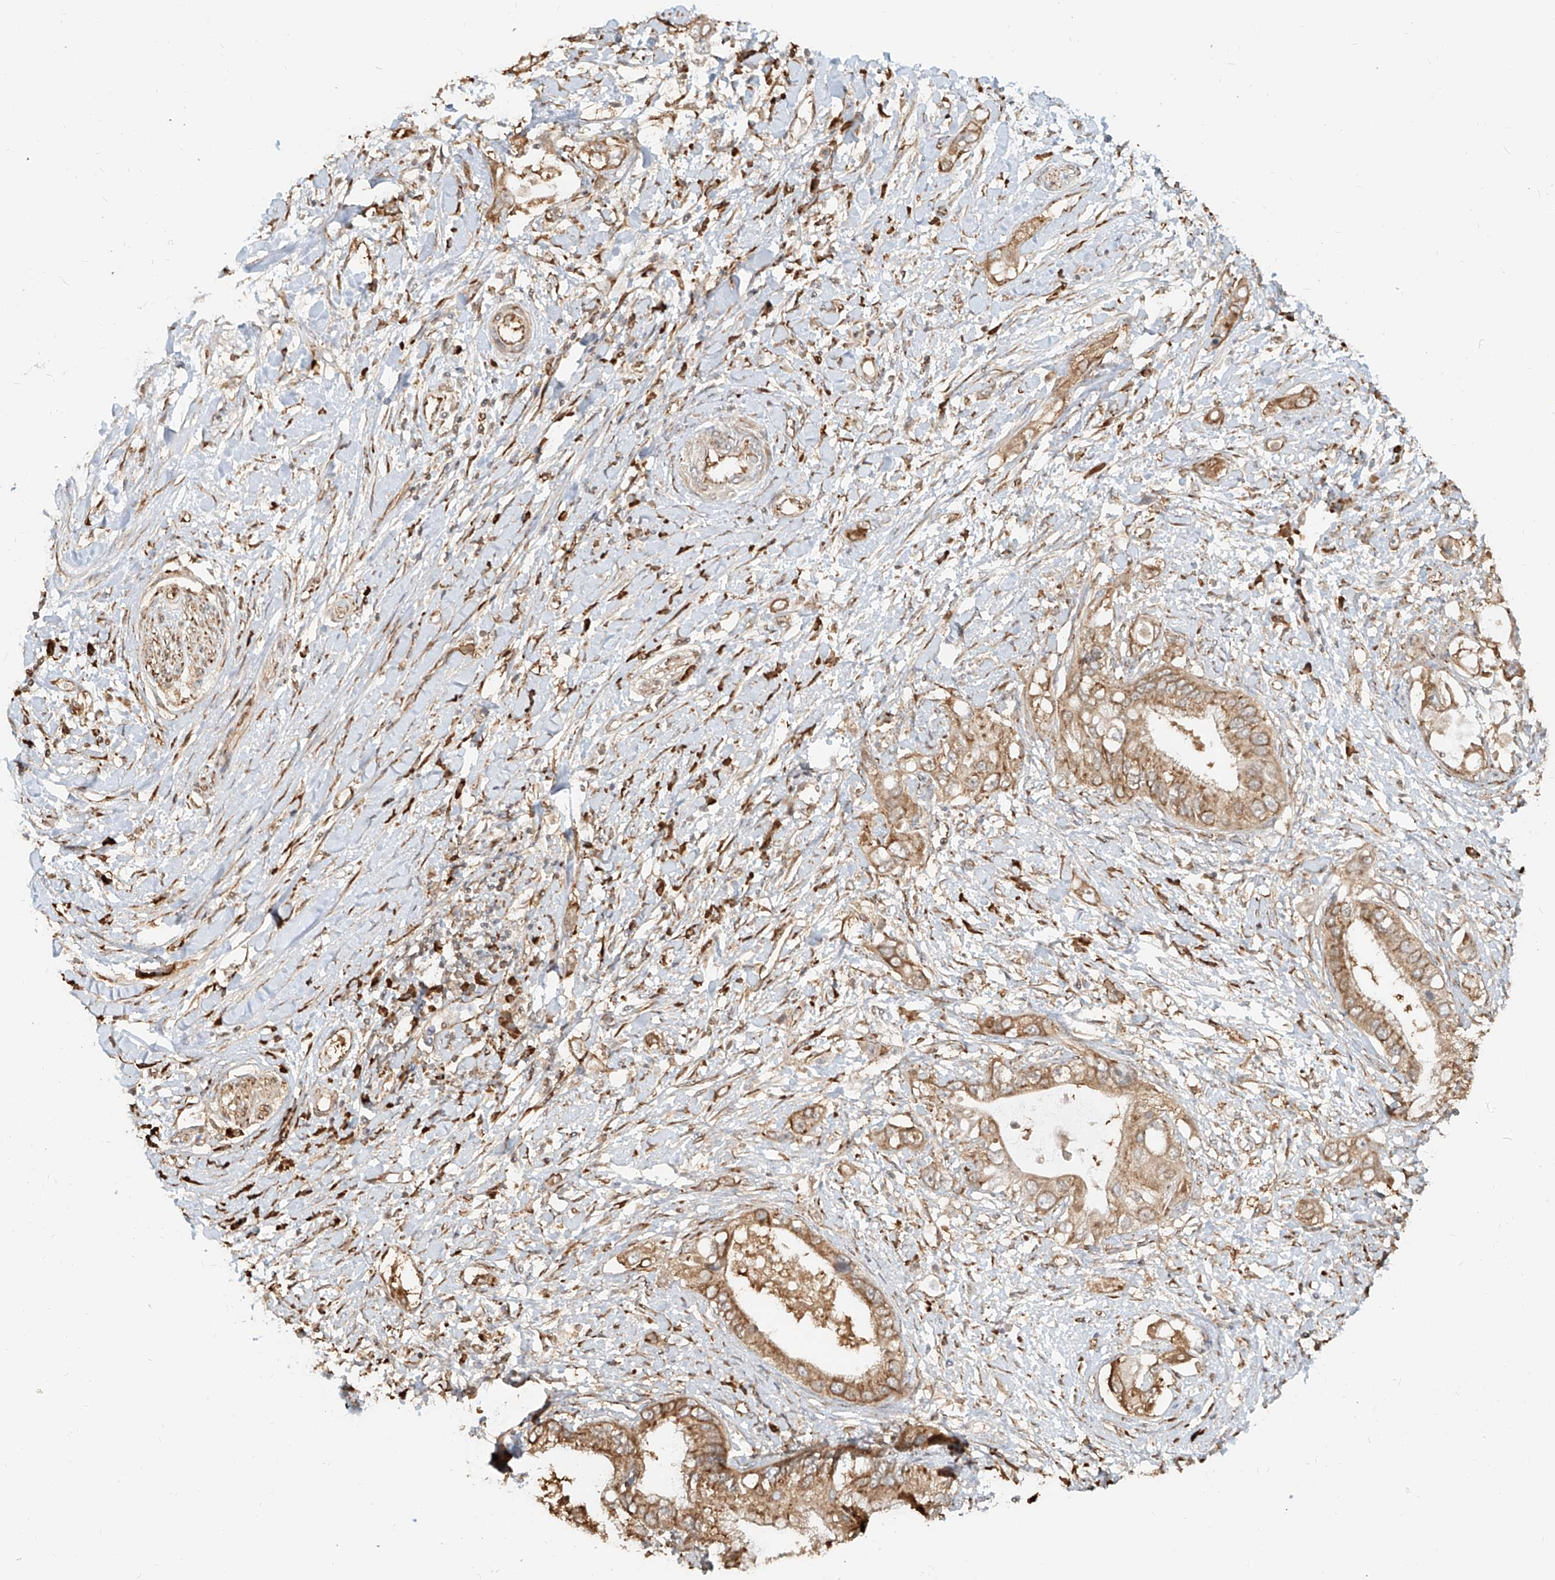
{"staining": {"intensity": "moderate", "quantity": ">75%", "location": "cytoplasmic/membranous"}, "tissue": "pancreatic cancer", "cell_type": "Tumor cells", "image_type": "cancer", "snomed": [{"axis": "morphology", "description": "Inflammation, NOS"}, {"axis": "morphology", "description": "Adenocarcinoma, NOS"}, {"axis": "topography", "description": "Pancreas"}], "caption": "This image demonstrates immunohistochemistry (IHC) staining of pancreatic adenocarcinoma, with medium moderate cytoplasmic/membranous staining in about >75% of tumor cells.", "gene": "UBE2K", "patient": {"sex": "female", "age": 56}}